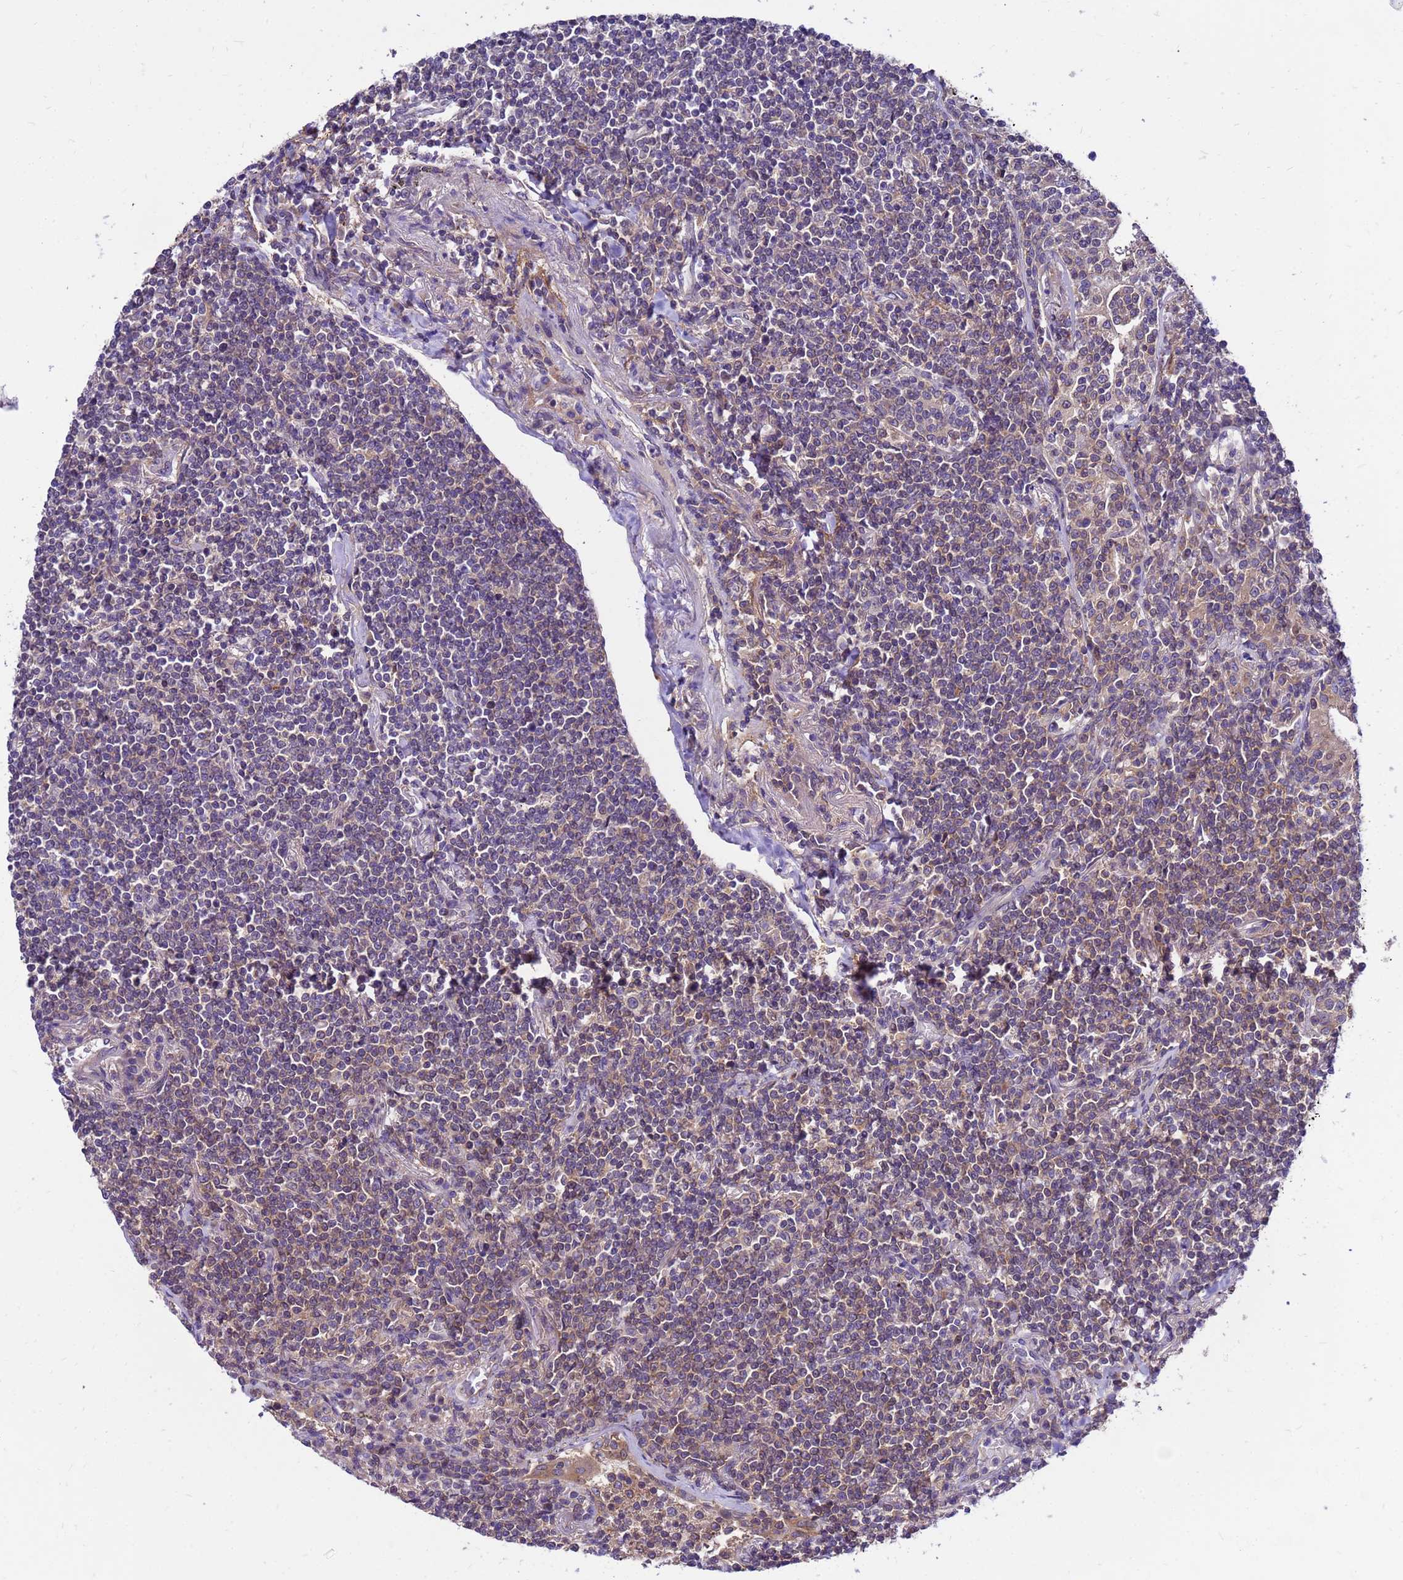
{"staining": {"intensity": "weak", "quantity": "25%-75%", "location": "cytoplasmic/membranous"}, "tissue": "lymphoma", "cell_type": "Tumor cells", "image_type": "cancer", "snomed": [{"axis": "morphology", "description": "Malignant lymphoma, non-Hodgkin's type, Low grade"}, {"axis": "topography", "description": "Lung"}], "caption": "Lymphoma stained with DAB immunohistochemistry reveals low levels of weak cytoplasmic/membranous expression in approximately 25%-75% of tumor cells.", "gene": "GET3", "patient": {"sex": "female", "age": 71}}